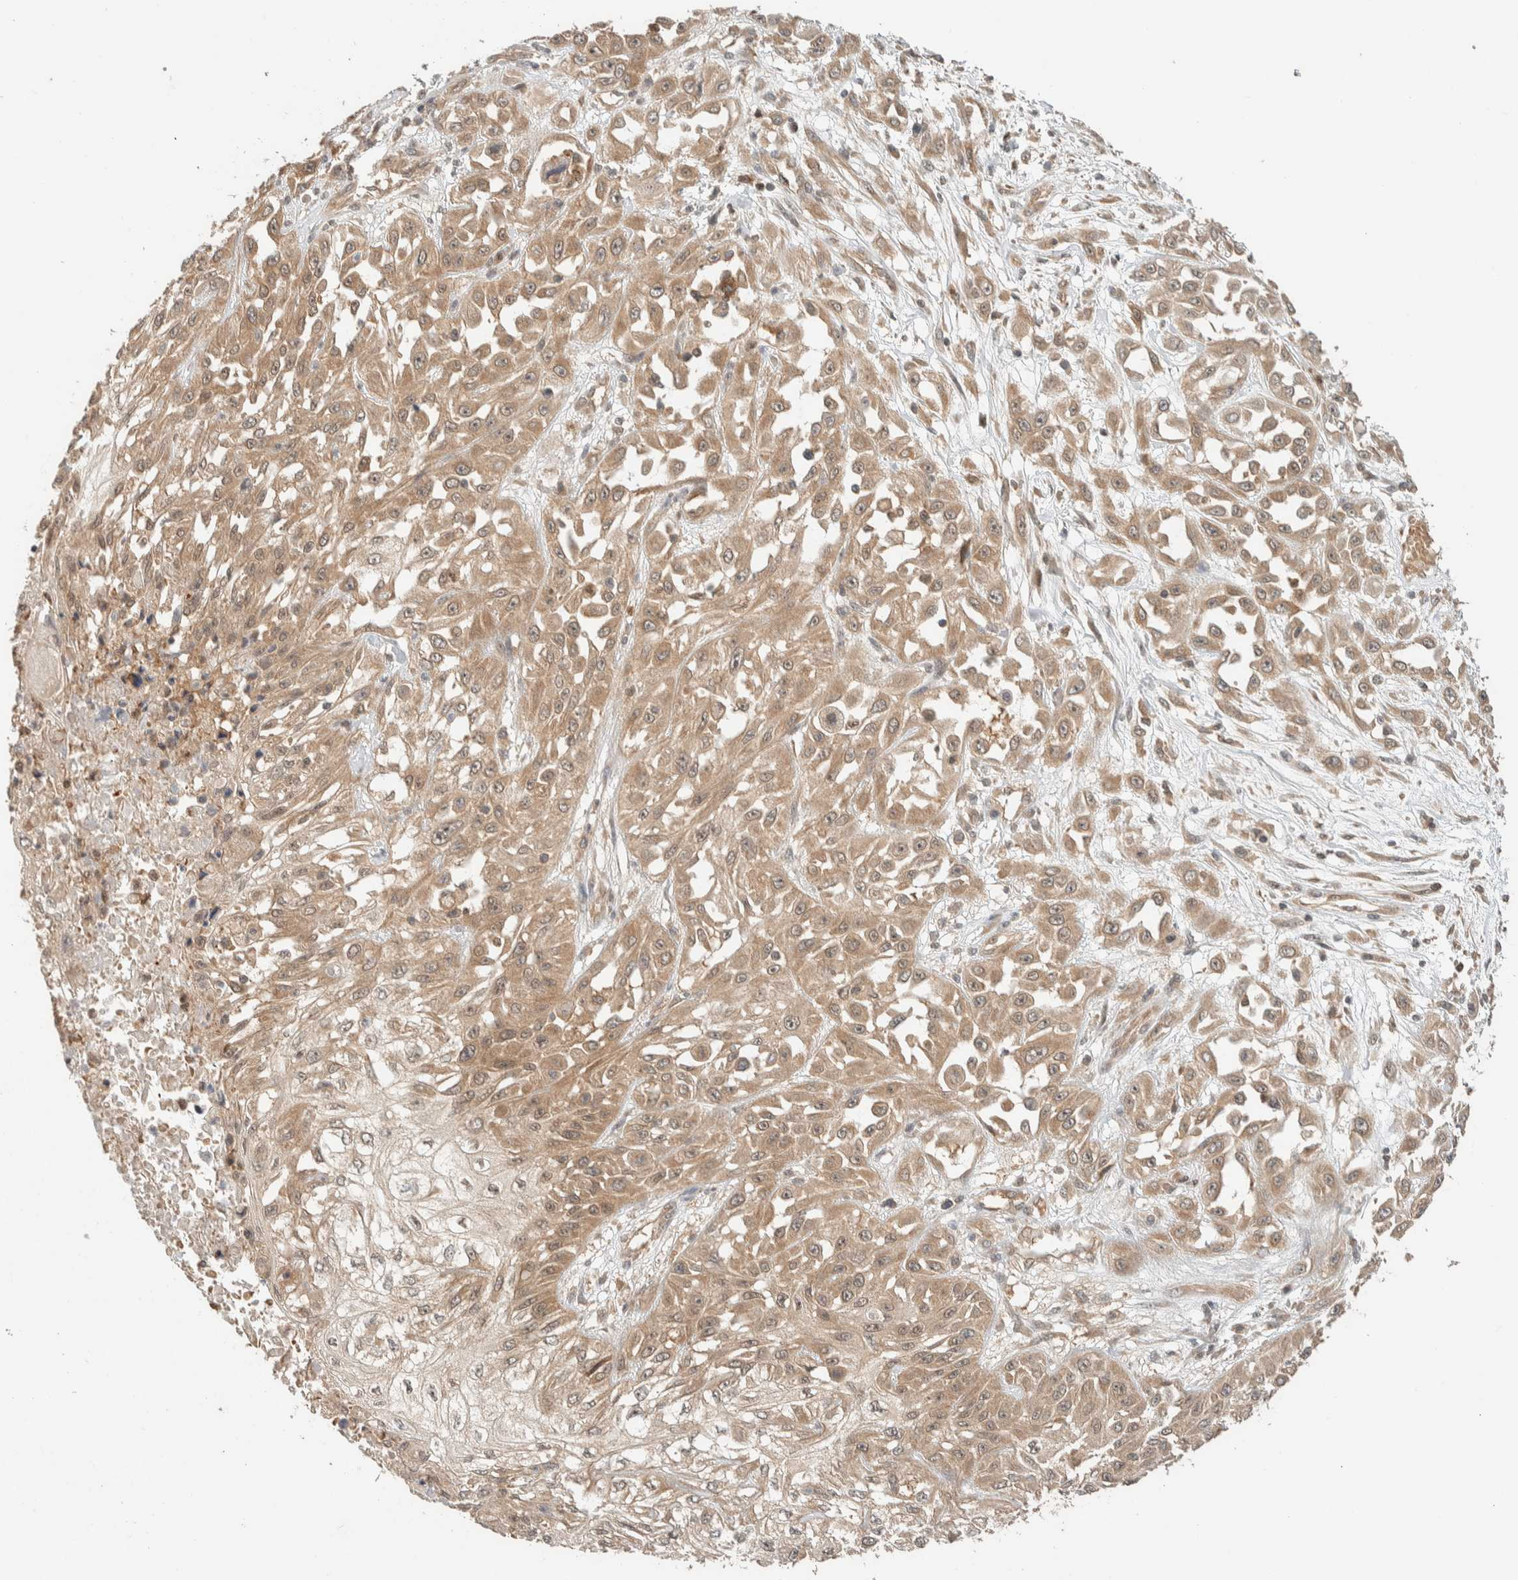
{"staining": {"intensity": "moderate", "quantity": ">75%", "location": "cytoplasmic/membranous"}, "tissue": "skin cancer", "cell_type": "Tumor cells", "image_type": "cancer", "snomed": [{"axis": "morphology", "description": "Squamous cell carcinoma, NOS"}, {"axis": "morphology", "description": "Squamous cell carcinoma, metastatic, NOS"}, {"axis": "topography", "description": "Skin"}, {"axis": "topography", "description": "Lymph node"}], "caption": "High-power microscopy captured an IHC histopathology image of skin cancer, revealing moderate cytoplasmic/membranous positivity in about >75% of tumor cells.", "gene": "ADSS2", "patient": {"sex": "male", "age": 75}}